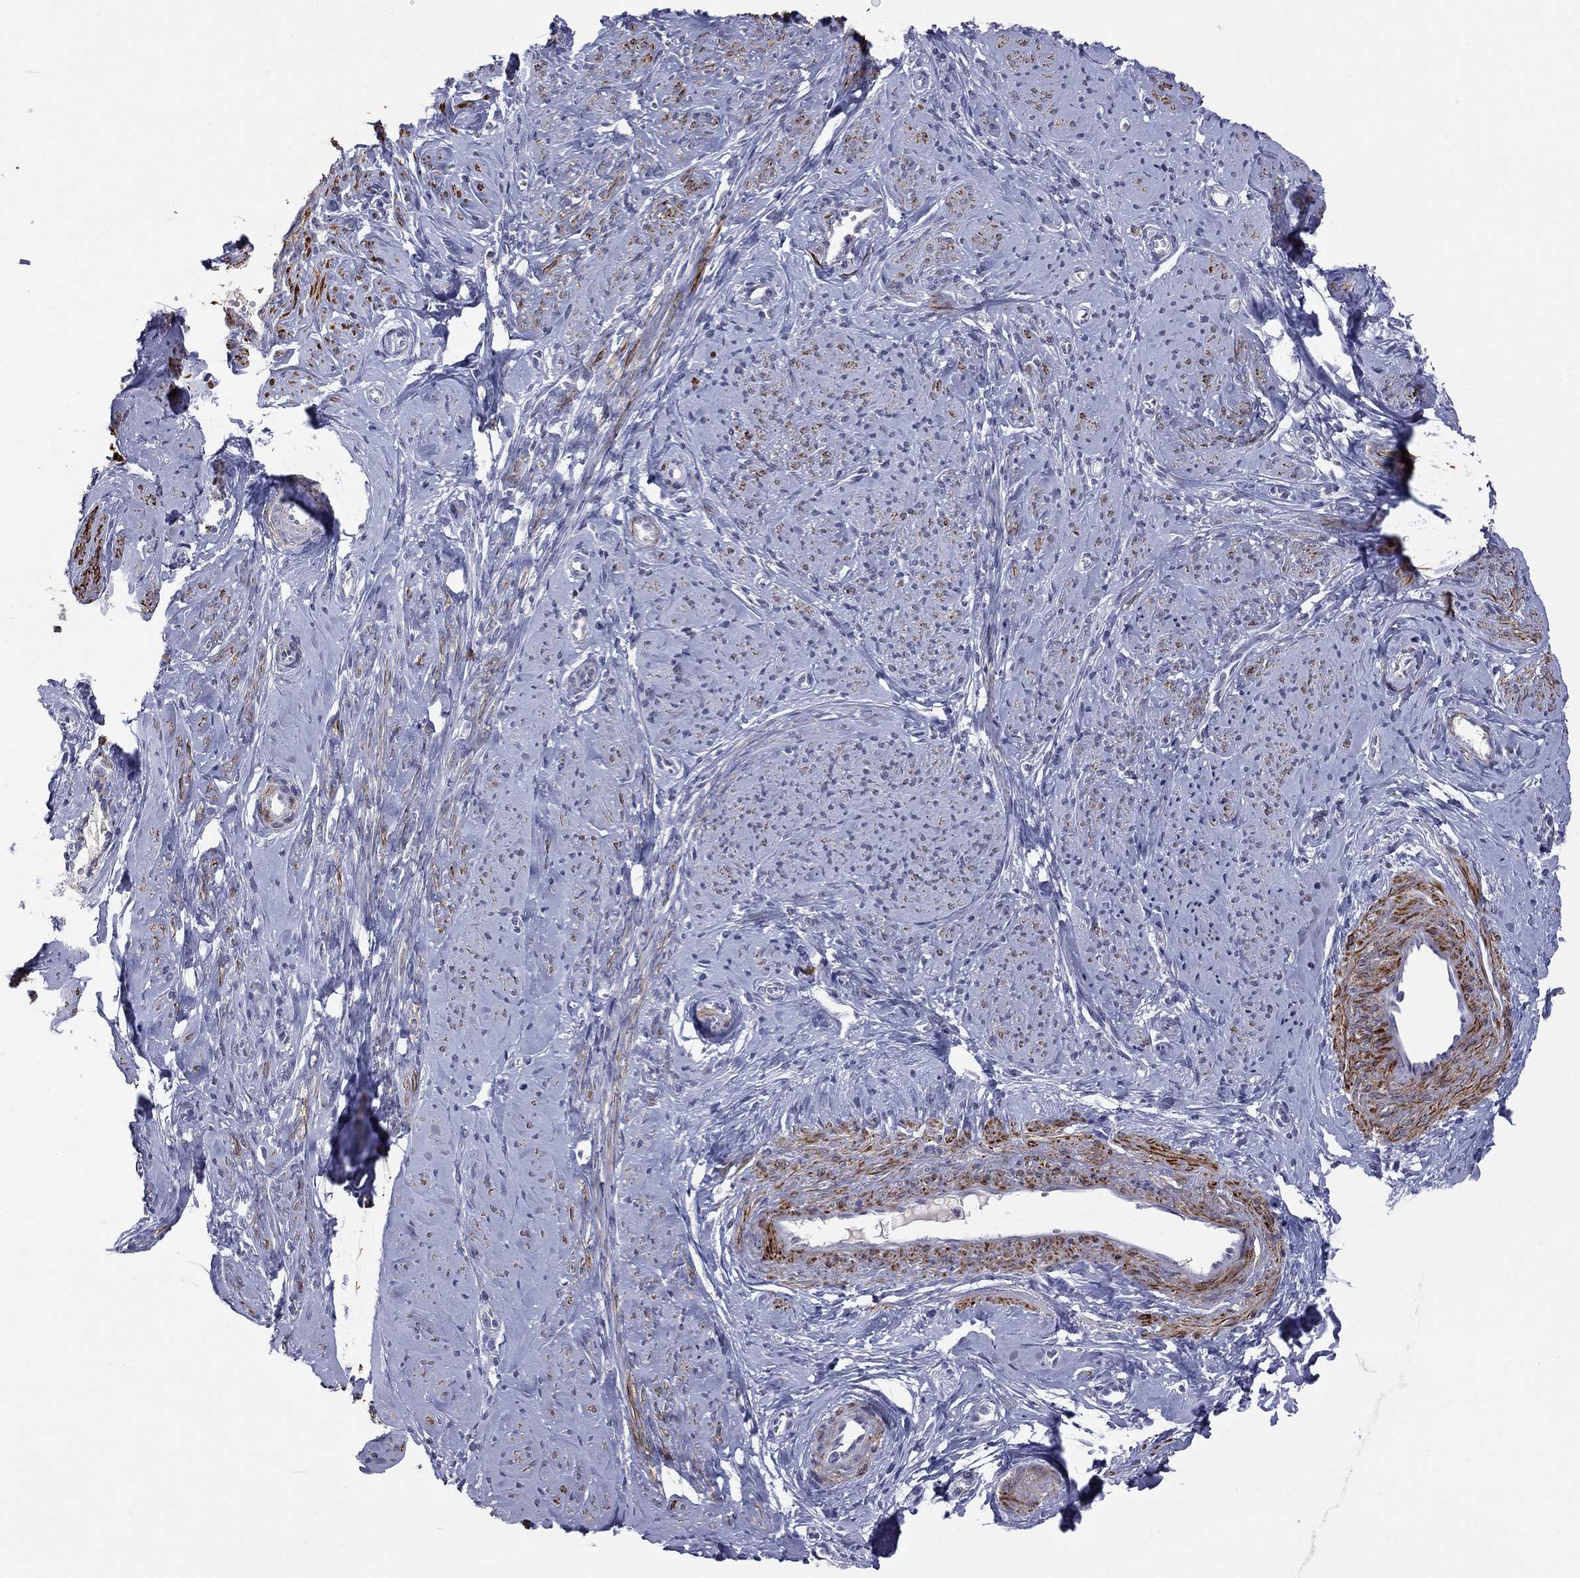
{"staining": {"intensity": "strong", "quantity": "25%-75%", "location": "cytoplasmic/membranous"}, "tissue": "smooth muscle", "cell_type": "Smooth muscle cells", "image_type": "normal", "snomed": [{"axis": "morphology", "description": "Normal tissue, NOS"}, {"axis": "topography", "description": "Smooth muscle"}], "caption": "Human smooth muscle stained for a protein (brown) displays strong cytoplasmic/membranous positive positivity in approximately 25%-75% of smooth muscle cells.", "gene": "IP6K3", "patient": {"sex": "female", "age": 48}}